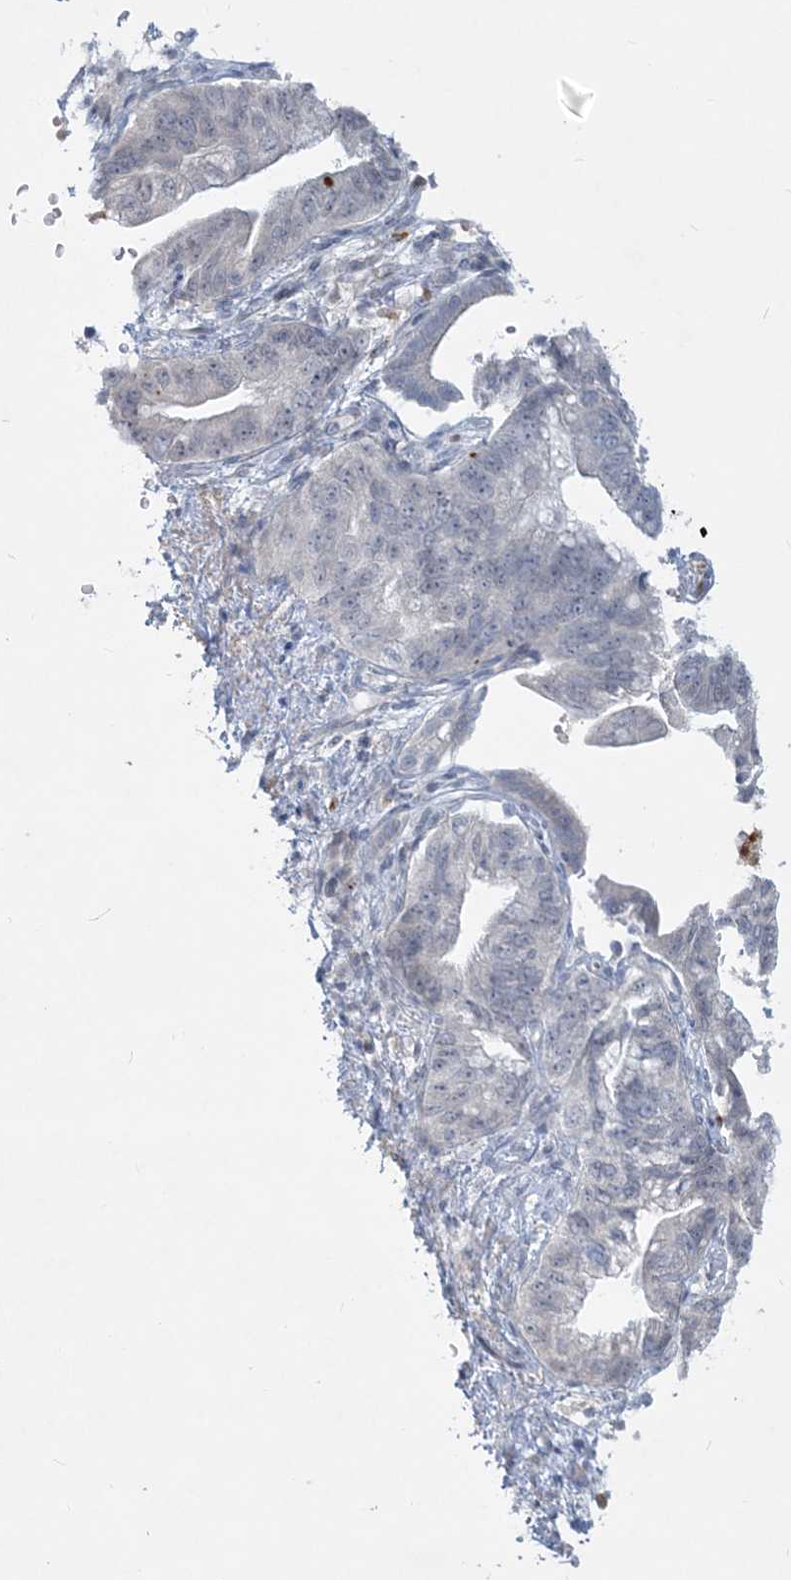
{"staining": {"intensity": "negative", "quantity": "none", "location": "none"}, "tissue": "pancreatic cancer", "cell_type": "Tumor cells", "image_type": "cancer", "snomed": [{"axis": "morphology", "description": "Adenocarcinoma, NOS"}, {"axis": "topography", "description": "Pancreas"}], "caption": "This is an immunohistochemistry (IHC) photomicrograph of pancreatic cancer. There is no expression in tumor cells.", "gene": "DNAH5", "patient": {"sex": "female", "age": 73}}